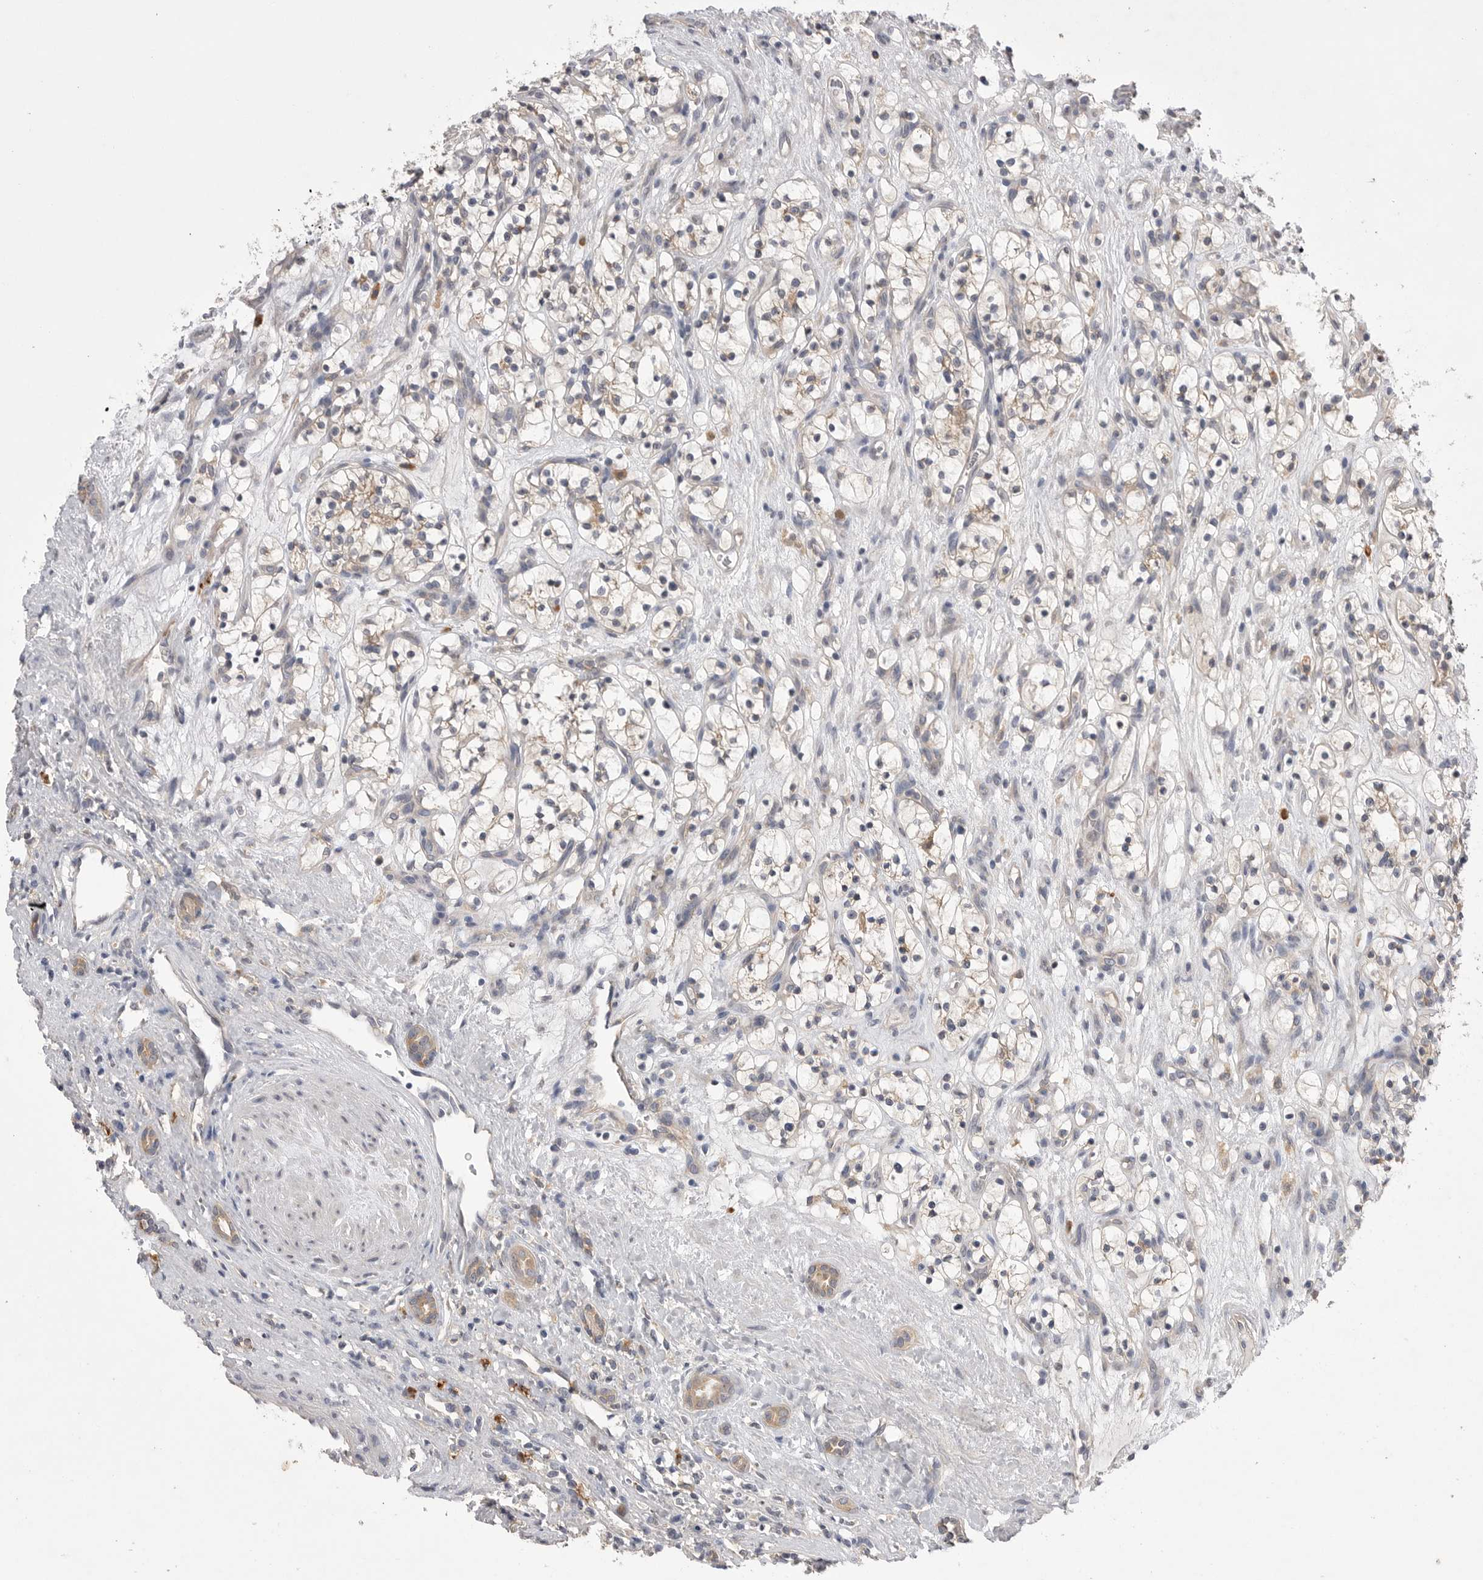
{"staining": {"intensity": "weak", "quantity": "<25%", "location": "cytoplasmic/membranous"}, "tissue": "renal cancer", "cell_type": "Tumor cells", "image_type": "cancer", "snomed": [{"axis": "morphology", "description": "Adenocarcinoma, NOS"}, {"axis": "topography", "description": "Kidney"}], "caption": "Tumor cells show no significant protein positivity in renal cancer (adenocarcinoma).", "gene": "VAC14", "patient": {"sex": "female", "age": 57}}